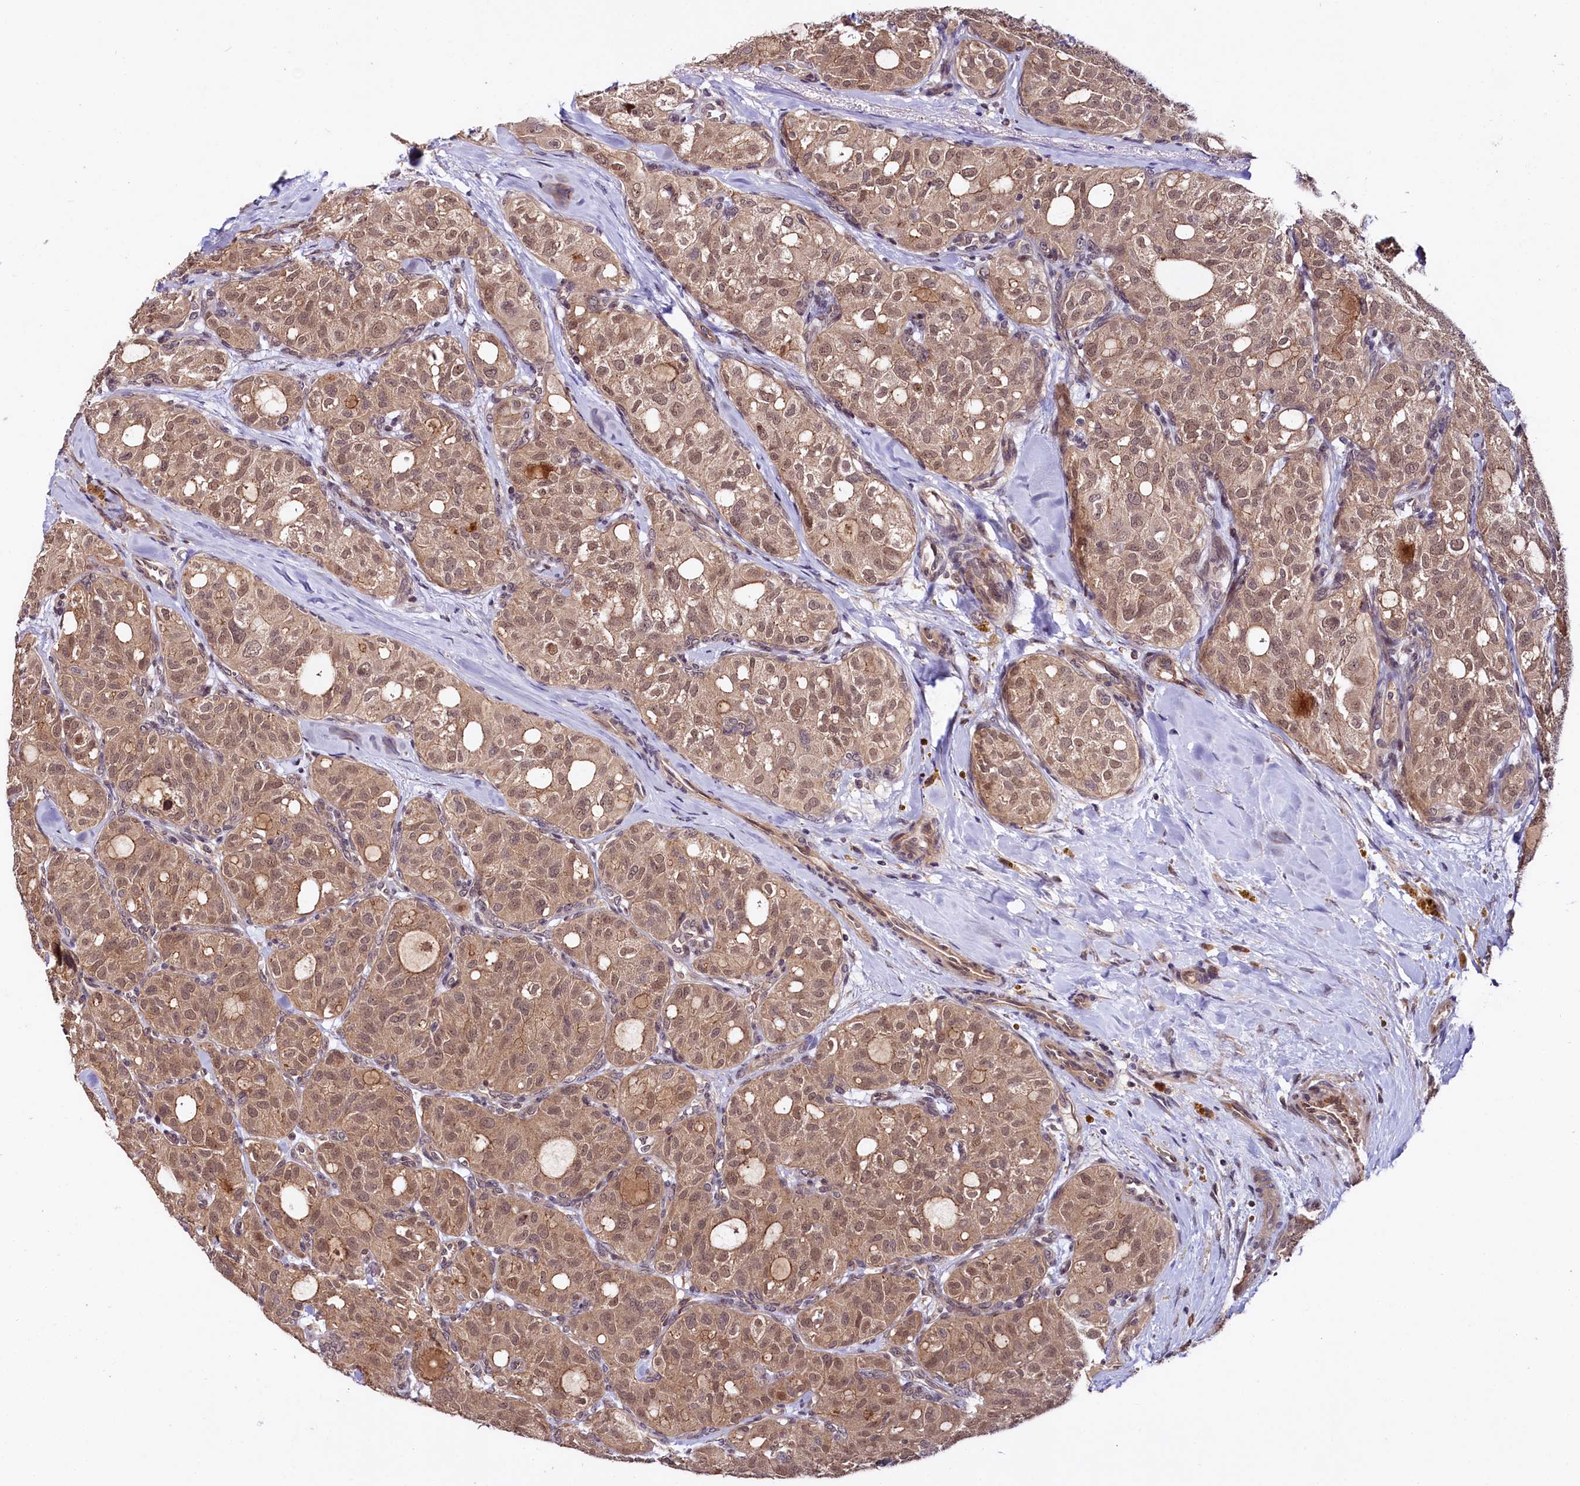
{"staining": {"intensity": "moderate", "quantity": ">75%", "location": "cytoplasmic/membranous,nuclear"}, "tissue": "thyroid cancer", "cell_type": "Tumor cells", "image_type": "cancer", "snomed": [{"axis": "morphology", "description": "Follicular adenoma carcinoma, NOS"}, {"axis": "topography", "description": "Thyroid gland"}], "caption": "Immunohistochemistry (IHC) (DAB (3,3'-diaminobenzidine)) staining of human follicular adenoma carcinoma (thyroid) displays moderate cytoplasmic/membranous and nuclear protein staining in approximately >75% of tumor cells. Nuclei are stained in blue.", "gene": "UBE3A", "patient": {"sex": "male", "age": 75}}